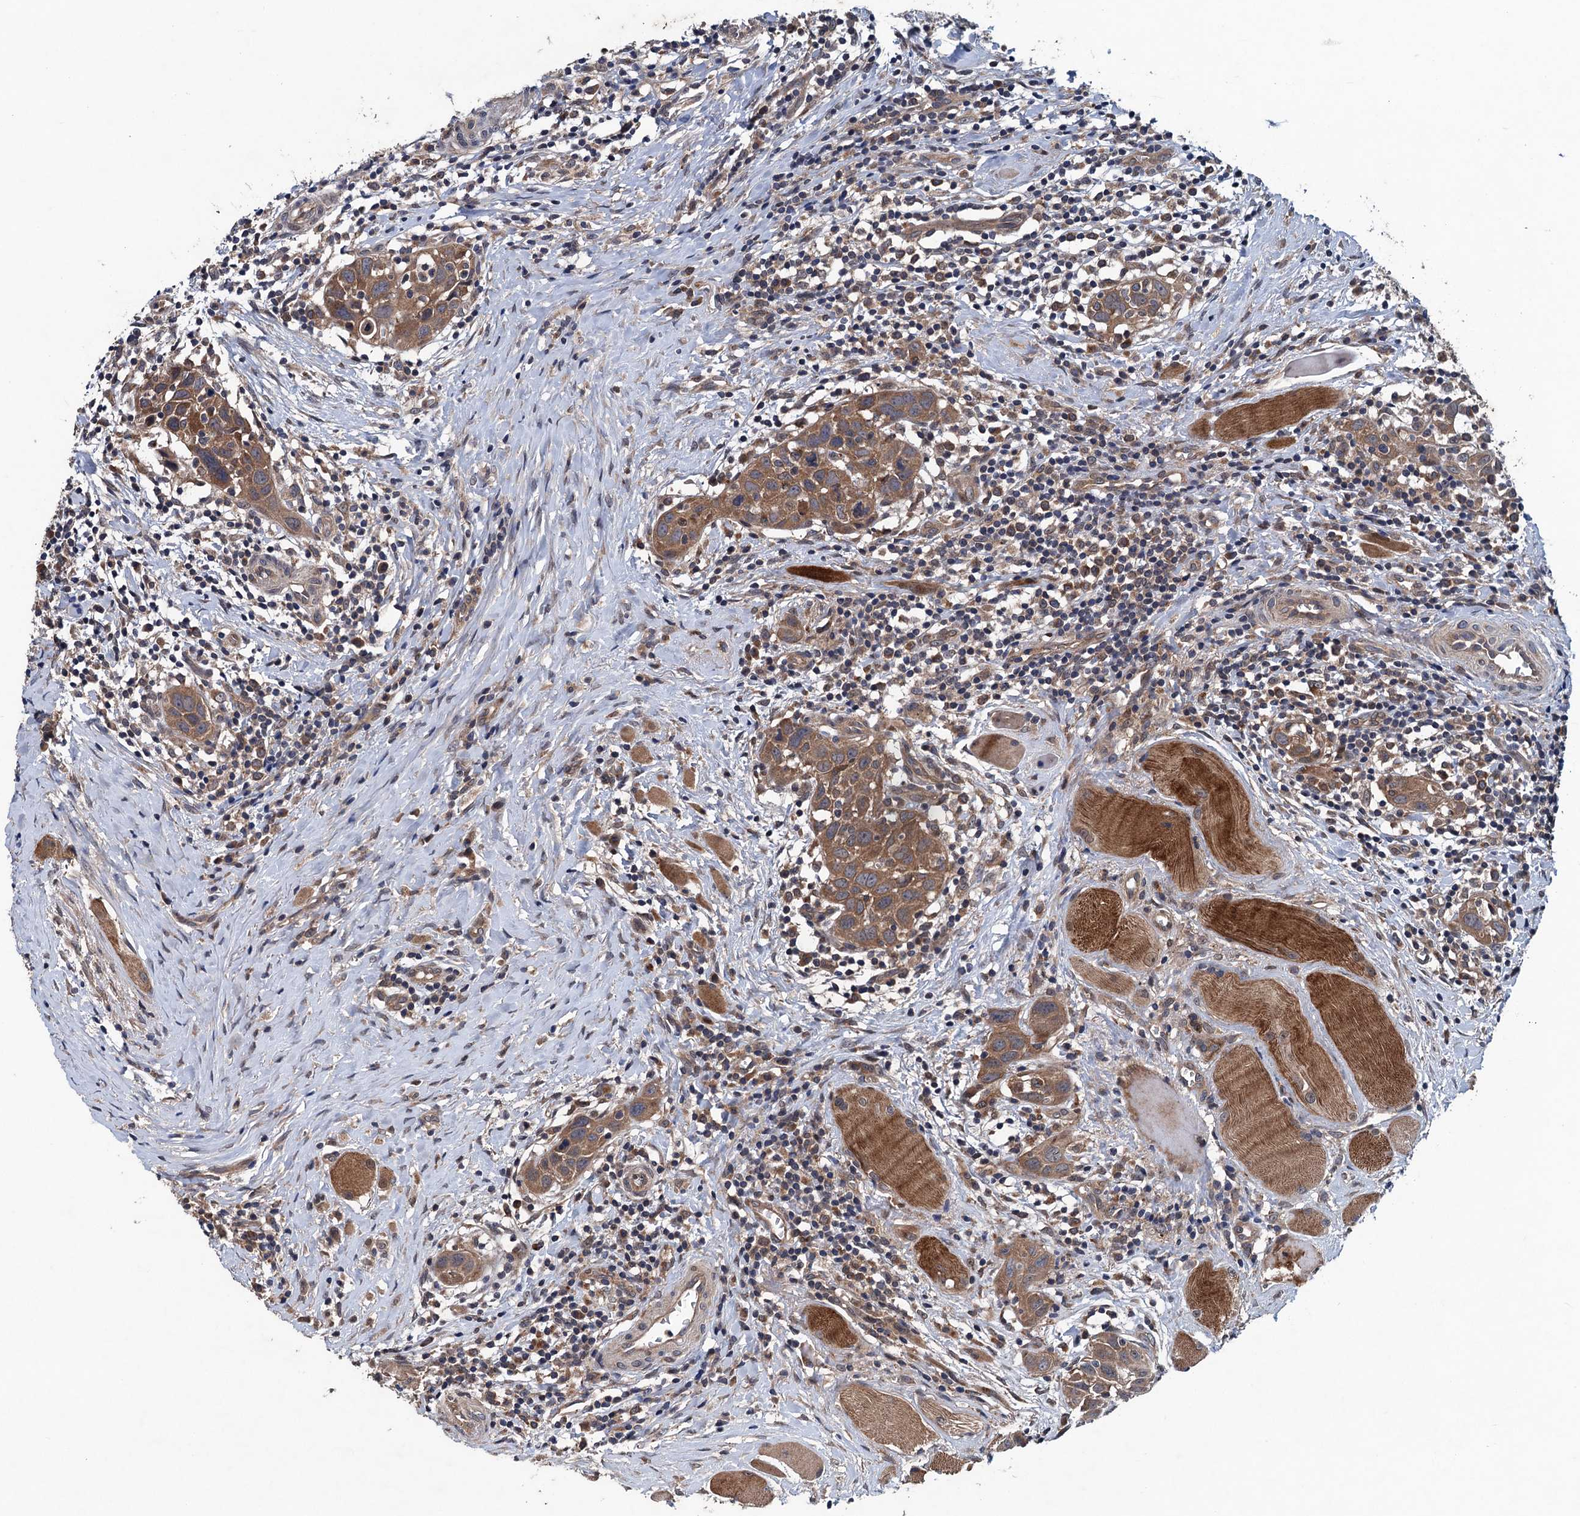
{"staining": {"intensity": "moderate", "quantity": ">75%", "location": "cytoplasmic/membranous"}, "tissue": "head and neck cancer", "cell_type": "Tumor cells", "image_type": "cancer", "snomed": [{"axis": "morphology", "description": "Squamous cell carcinoma, NOS"}, {"axis": "topography", "description": "Oral tissue"}, {"axis": "topography", "description": "Head-Neck"}], "caption": "A brown stain shows moderate cytoplasmic/membranous expression of a protein in head and neck cancer tumor cells. Nuclei are stained in blue.", "gene": "BLTP3B", "patient": {"sex": "female", "age": 50}}